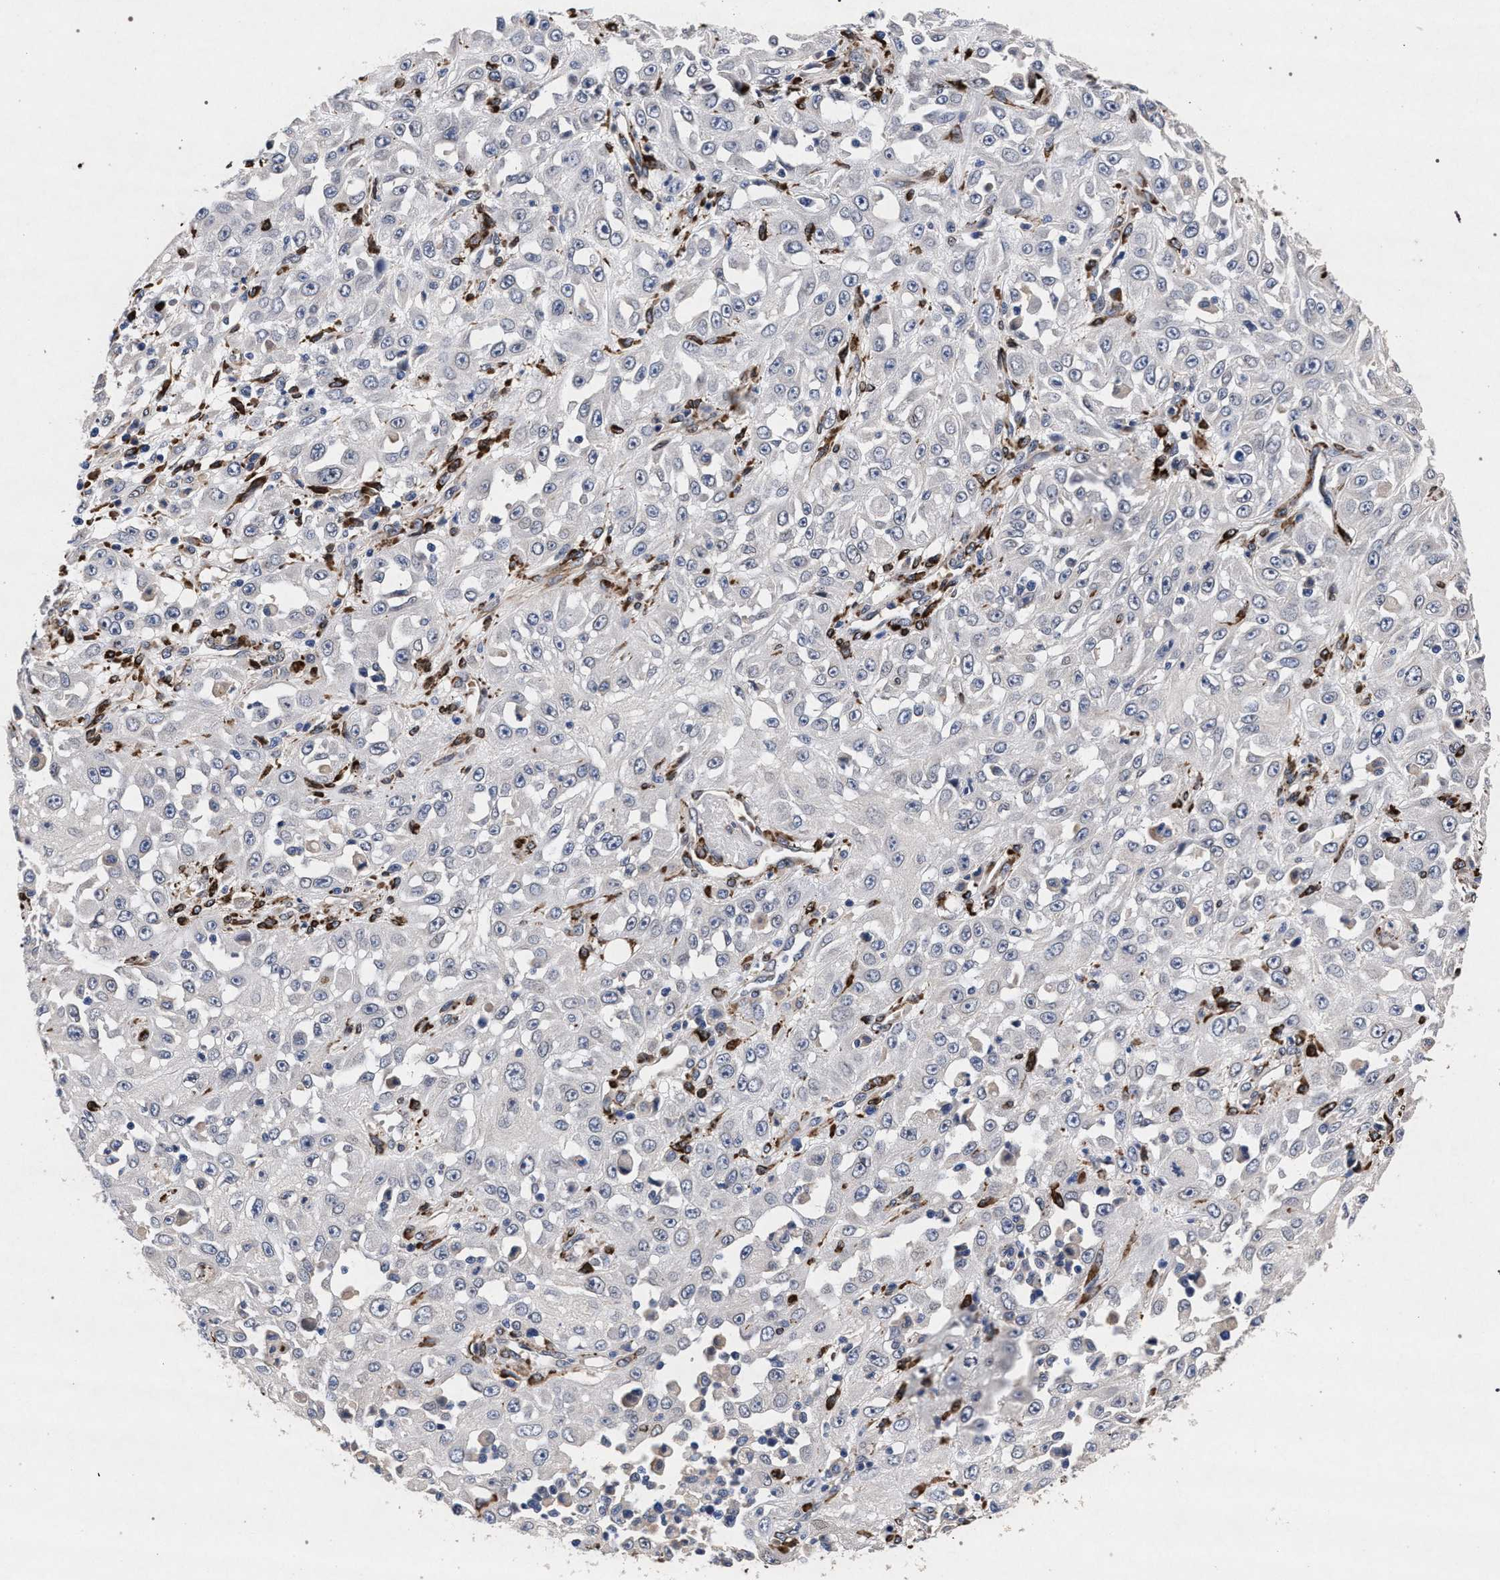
{"staining": {"intensity": "negative", "quantity": "none", "location": "none"}, "tissue": "skin cancer", "cell_type": "Tumor cells", "image_type": "cancer", "snomed": [{"axis": "morphology", "description": "Squamous cell carcinoma, NOS"}, {"axis": "morphology", "description": "Squamous cell carcinoma, metastatic, NOS"}, {"axis": "topography", "description": "Skin"}, {"axis": "topography", "description": "Lymph node"}], "caption": "Metastatic squamous cell carcinoma (skin) stained for a protein using immunohistochemistry displays no expression tumor cells.", "gene": "NEK7", "patient": {"sex": "male", "age": 75}}